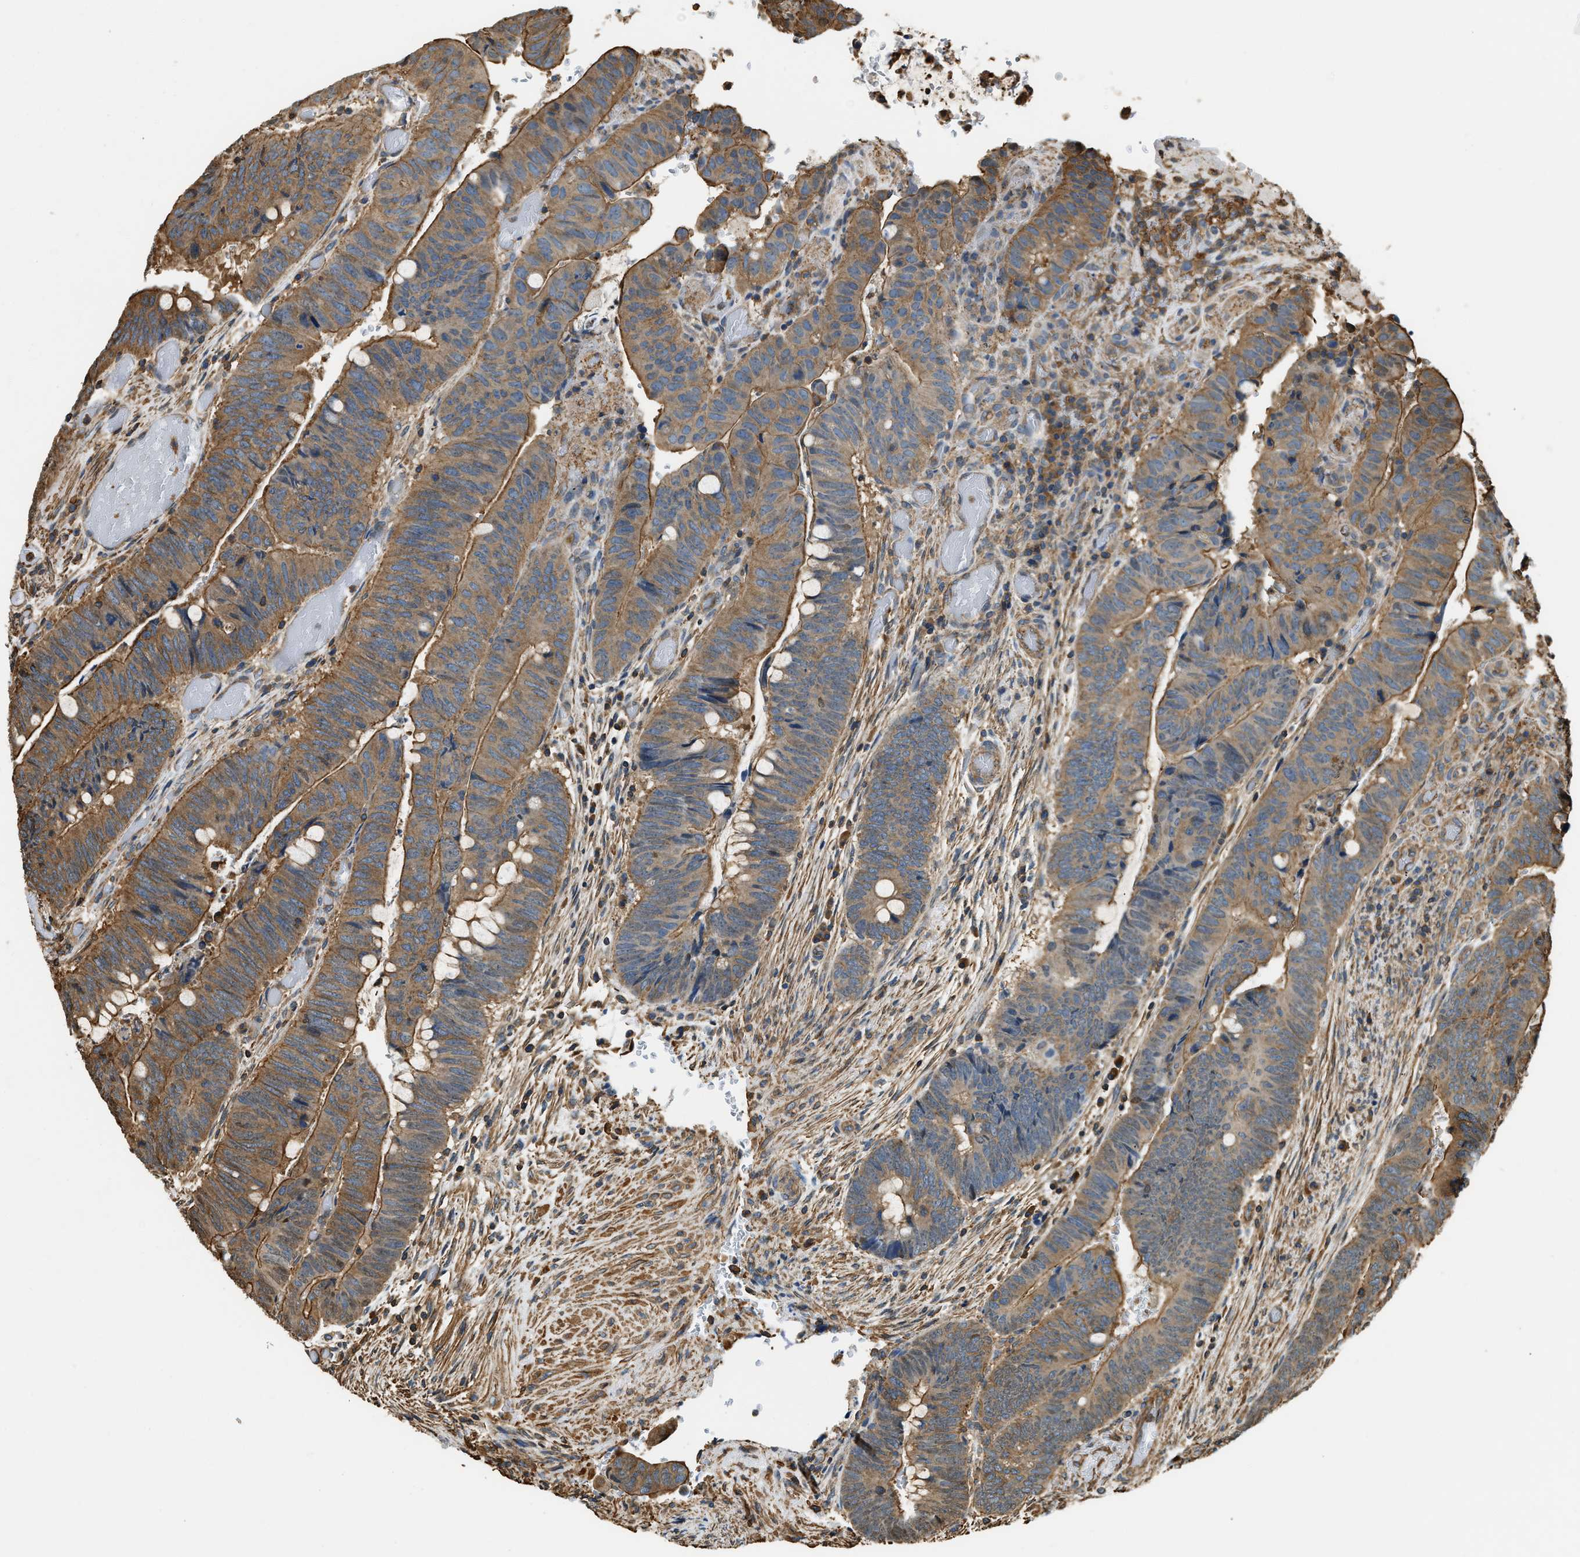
{"staining": {"intensity": "moderate", "quantity": ">75%", "location": "cytoplasmic/membranous"}, "tissue": "colorectal cancer", "cell_type": "Tumor cells", "image_type": "cancer", "snomed": [{"axis": "morphology", "description": "Normal tissue, NOS"}, {"axis": "morphology", "description": "Adenocarcinoma, NOS"}, {"axis": "topography", "description": "Rectum"}], "caption": "Tumor cells display medium levels of moderate cytoplasmic/membranous positivity in approximately >75% of cells in adenocarcinoma (colorectal). (Brightfield microscopy of DAB IHC at high magnification).", "gene": "YARS1", "patient": {"sex": "male", "age": 92}}